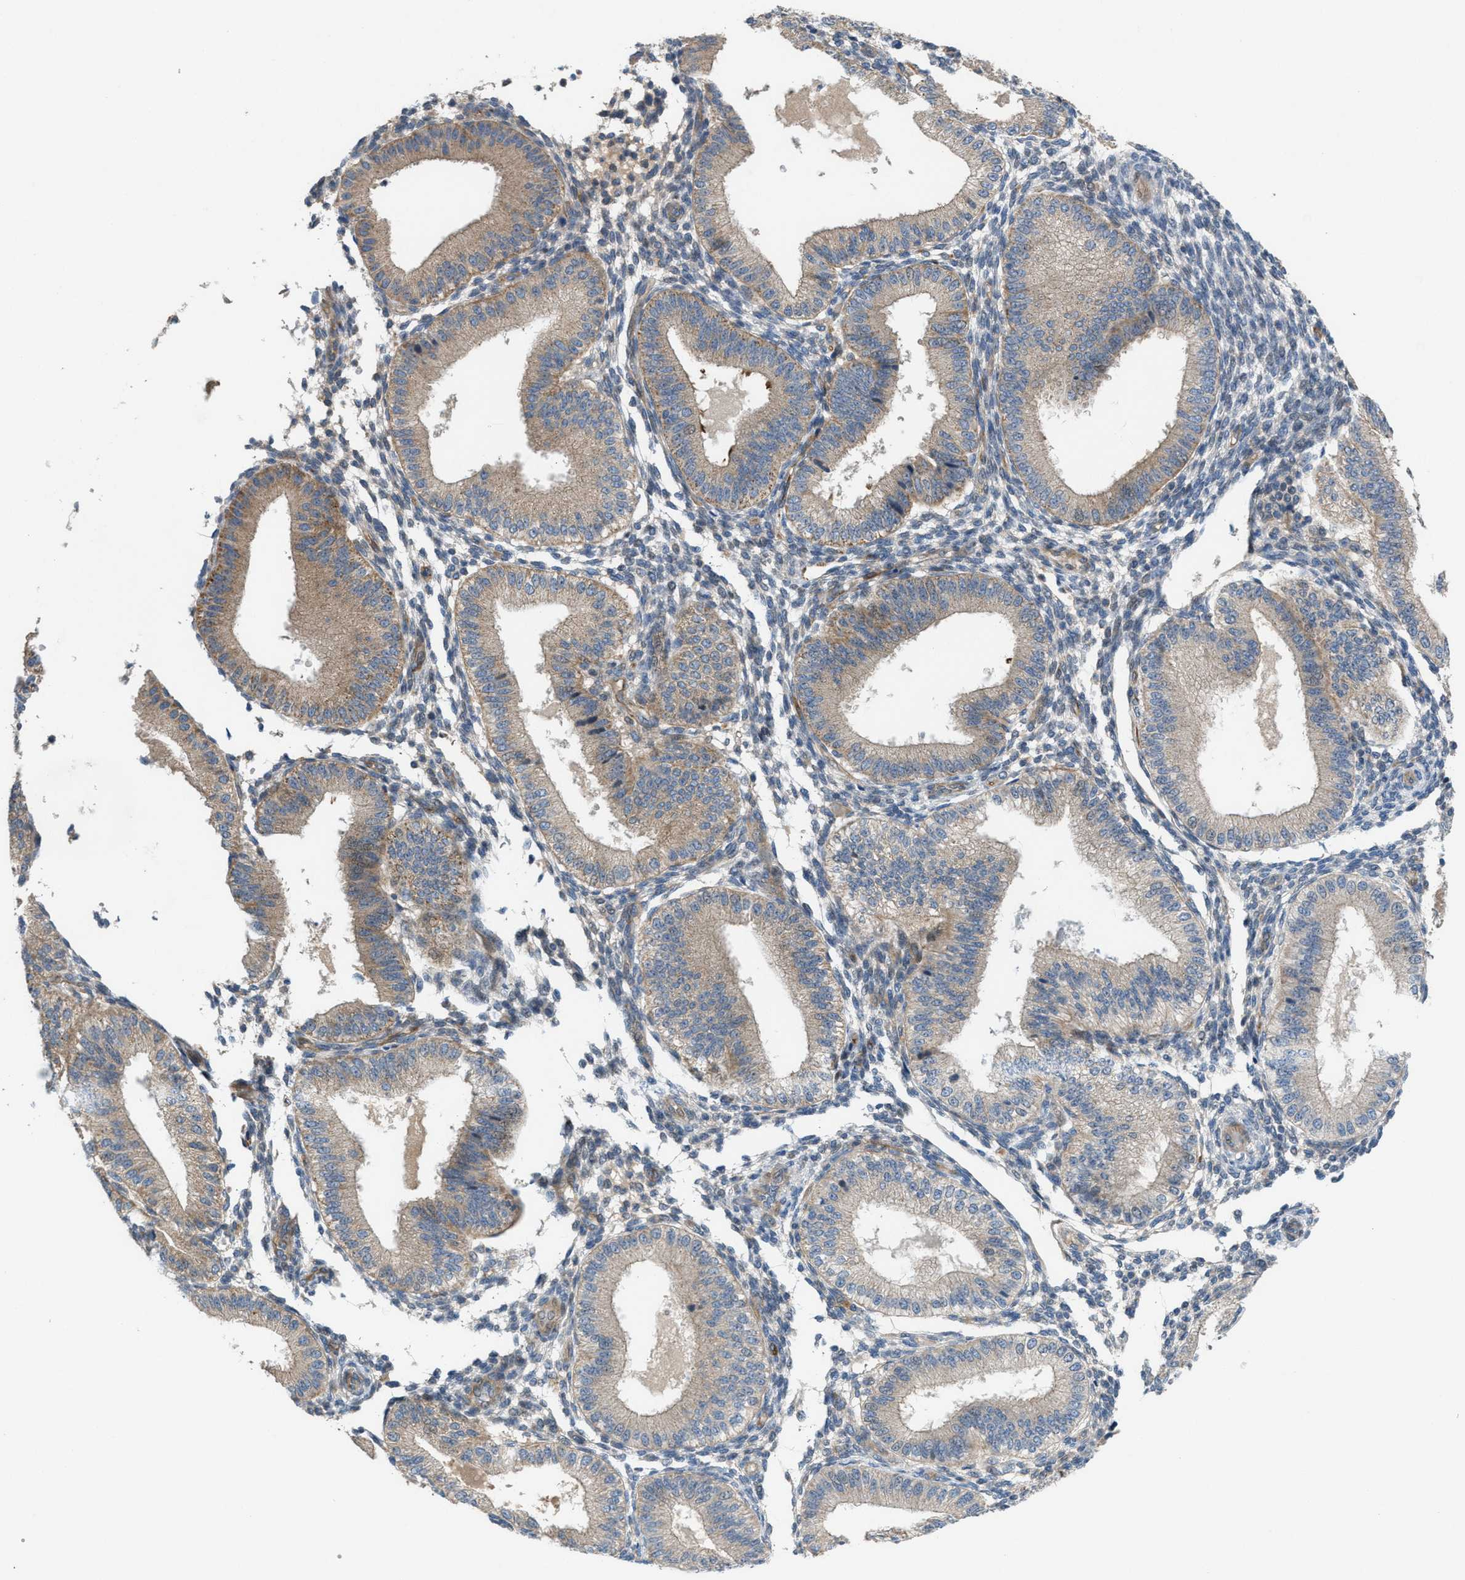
{"staining": {"intensity": "weak", "quantity": "<25%", "location": "cytoplasmic/membranous"}, "tissue": "endometrium", "cell_type": "Cells in endometrial stroma", "image_type": "normal", "snomed": [{"axis": "morphology", "description": "Normal tissue, NOS"}, {"axis": "topography", "description": "Endometrium"}], "caption": "Normal endometrium was stained to show a protein in brown. There is no significant staining in cells in endometrial stroma. (DAB immunohistochemistry (IHC), high magnification).", "gene": "CYB5D1", "patient": {"sex": "female", "age": 39}}